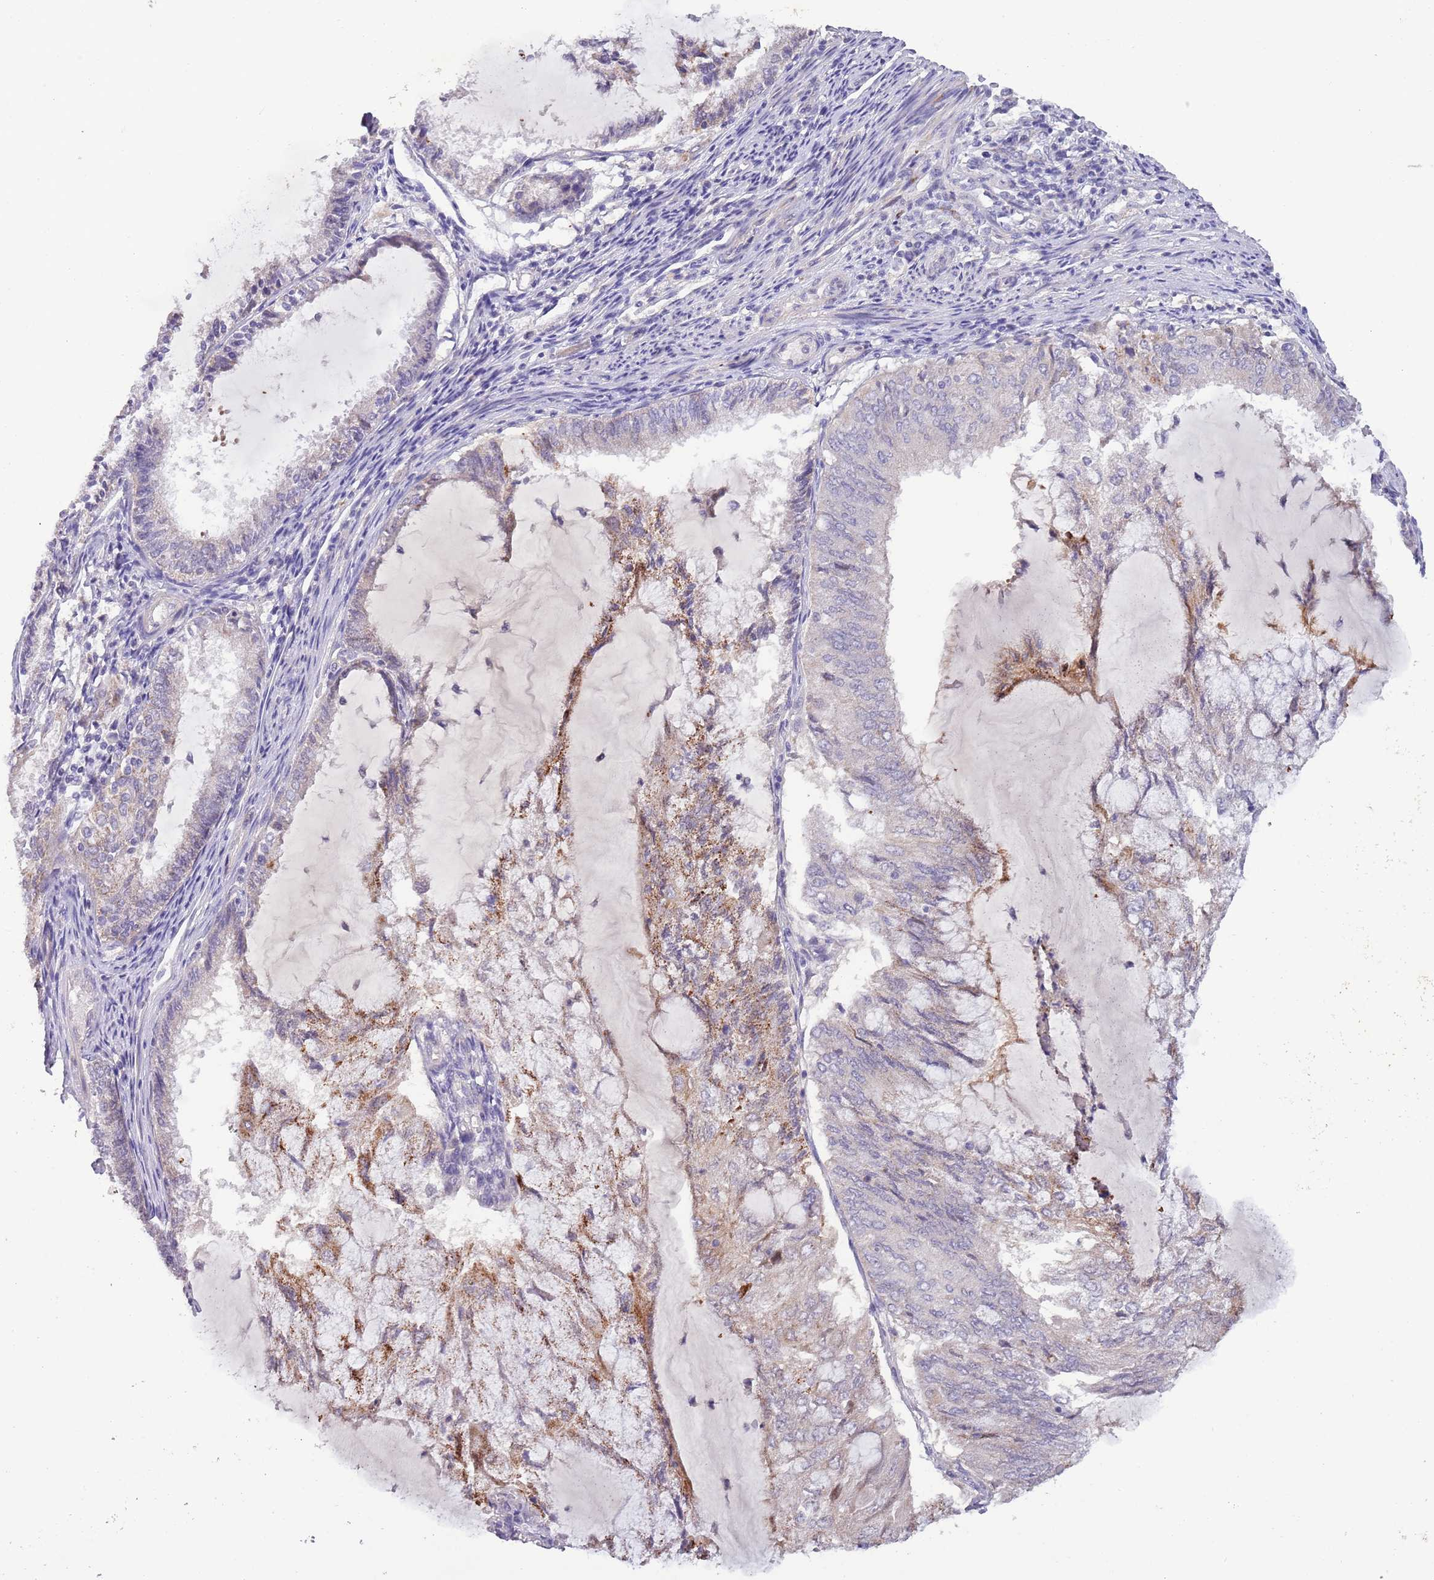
{"staining": {"intensity": "negative", "quantity": "none", "location": "none"}, "tissue": "endometrial cancer", "cell_type": "Tumor cells", "image_type": "cancer", "snomed": [{"axis": "morphology", "description": "Adenocarcinoma, NOS"}, {"axis": "topography", "description": "Endometrium"}], "caption": "Tumor cells are negative for brown protein staining in endometrial cancer.", "gene": "ZNF658", "patient": {"sex": "female", "age": 81}}